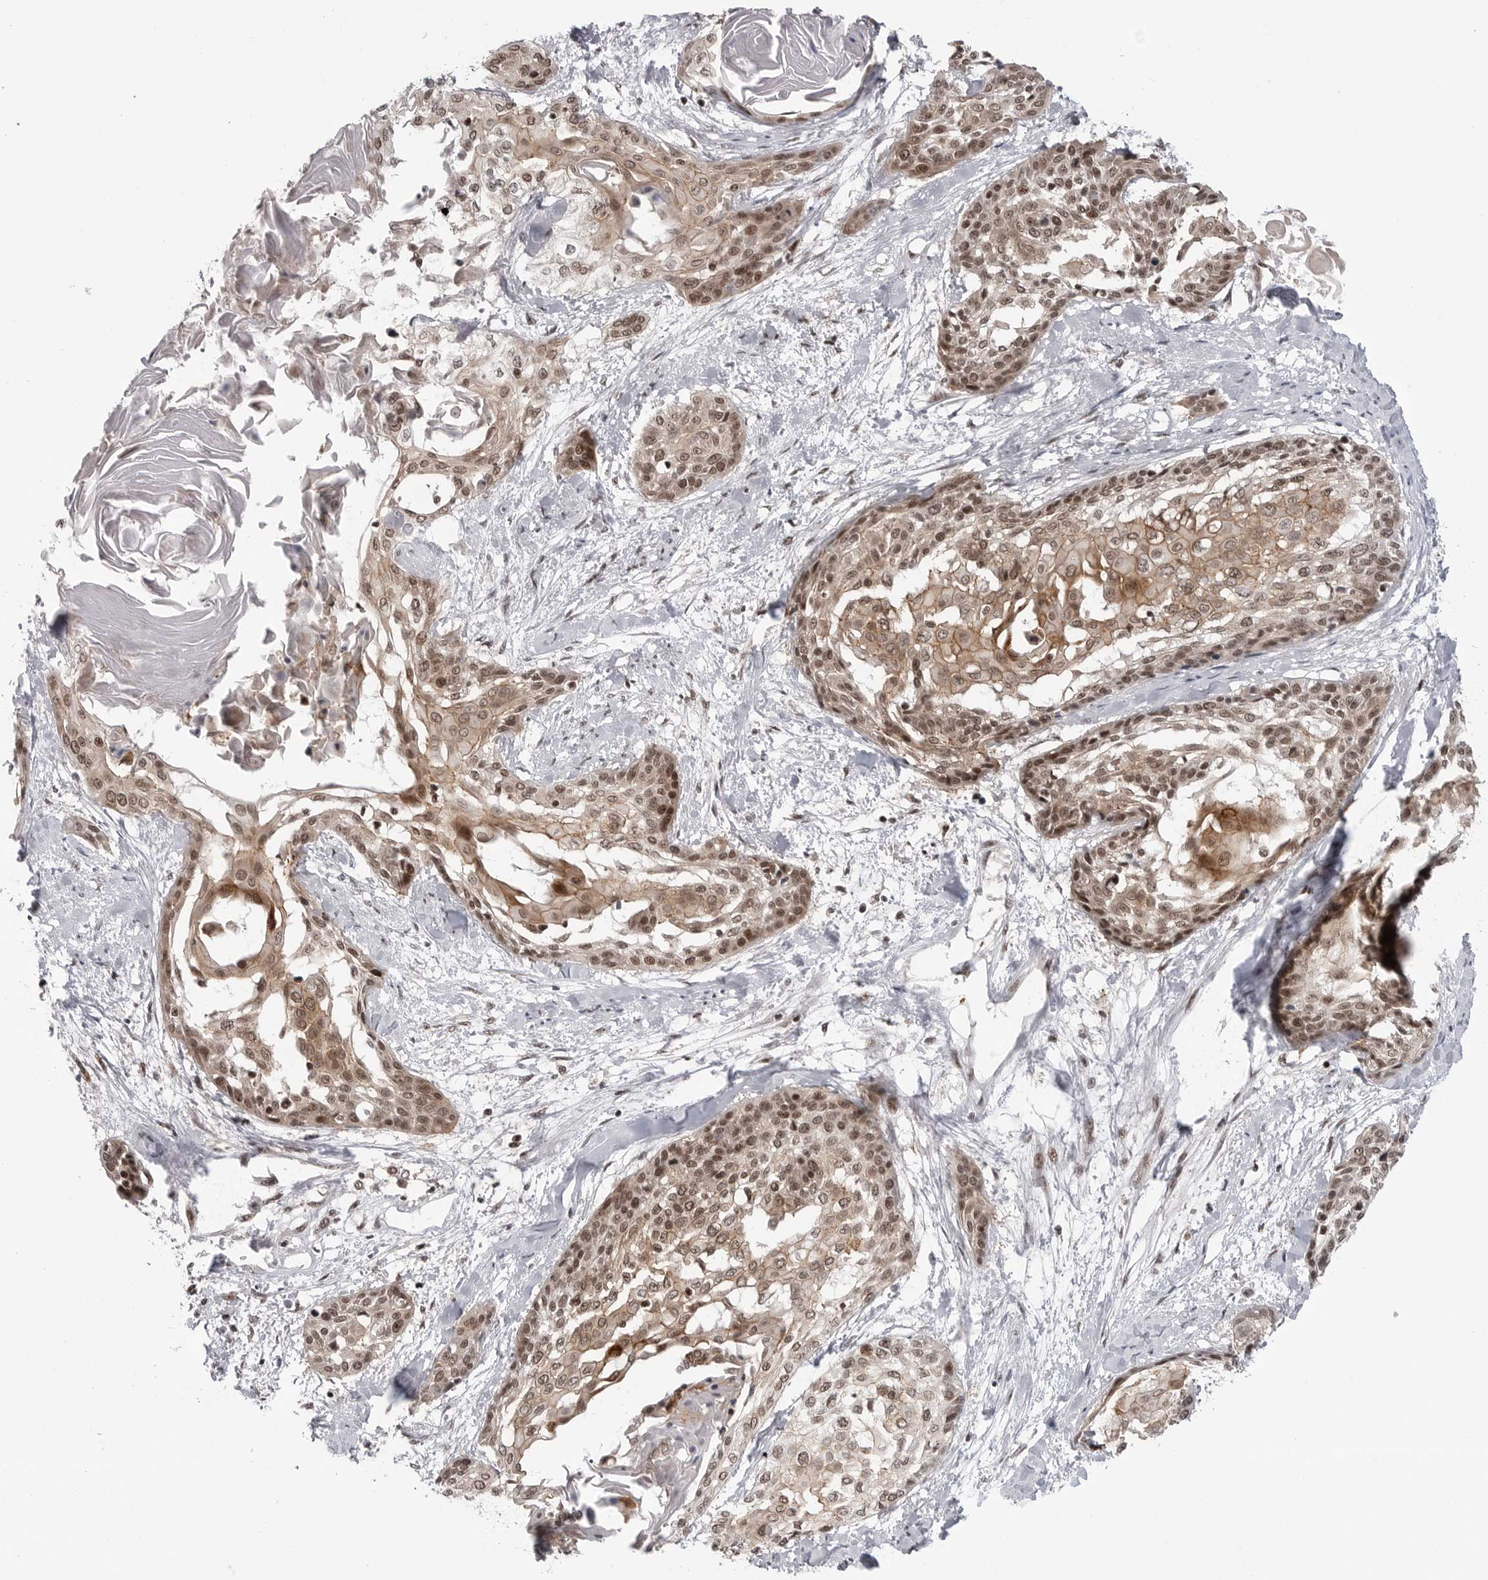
{"staining": {"intensity": "moderate", "quantity": ">75%", "location": "cytoplasmic/membranous,nuclear"}, "tissue": "cervical cancer", "cell_type": "Tumor cells", "image_type": "cancer", "snomed": [{"axis": "morphology", "description": "Squamous cell carcinoma, NOS"}, {"axis": "topography", "description": "Cervix"}], "caption": "Squamous cell carcinoma (cervical) stained with a protein marker reveals moderate staining in tumor cells.", "gene": "TRIM66", "patient": {"sex": "female", "age": 57}}